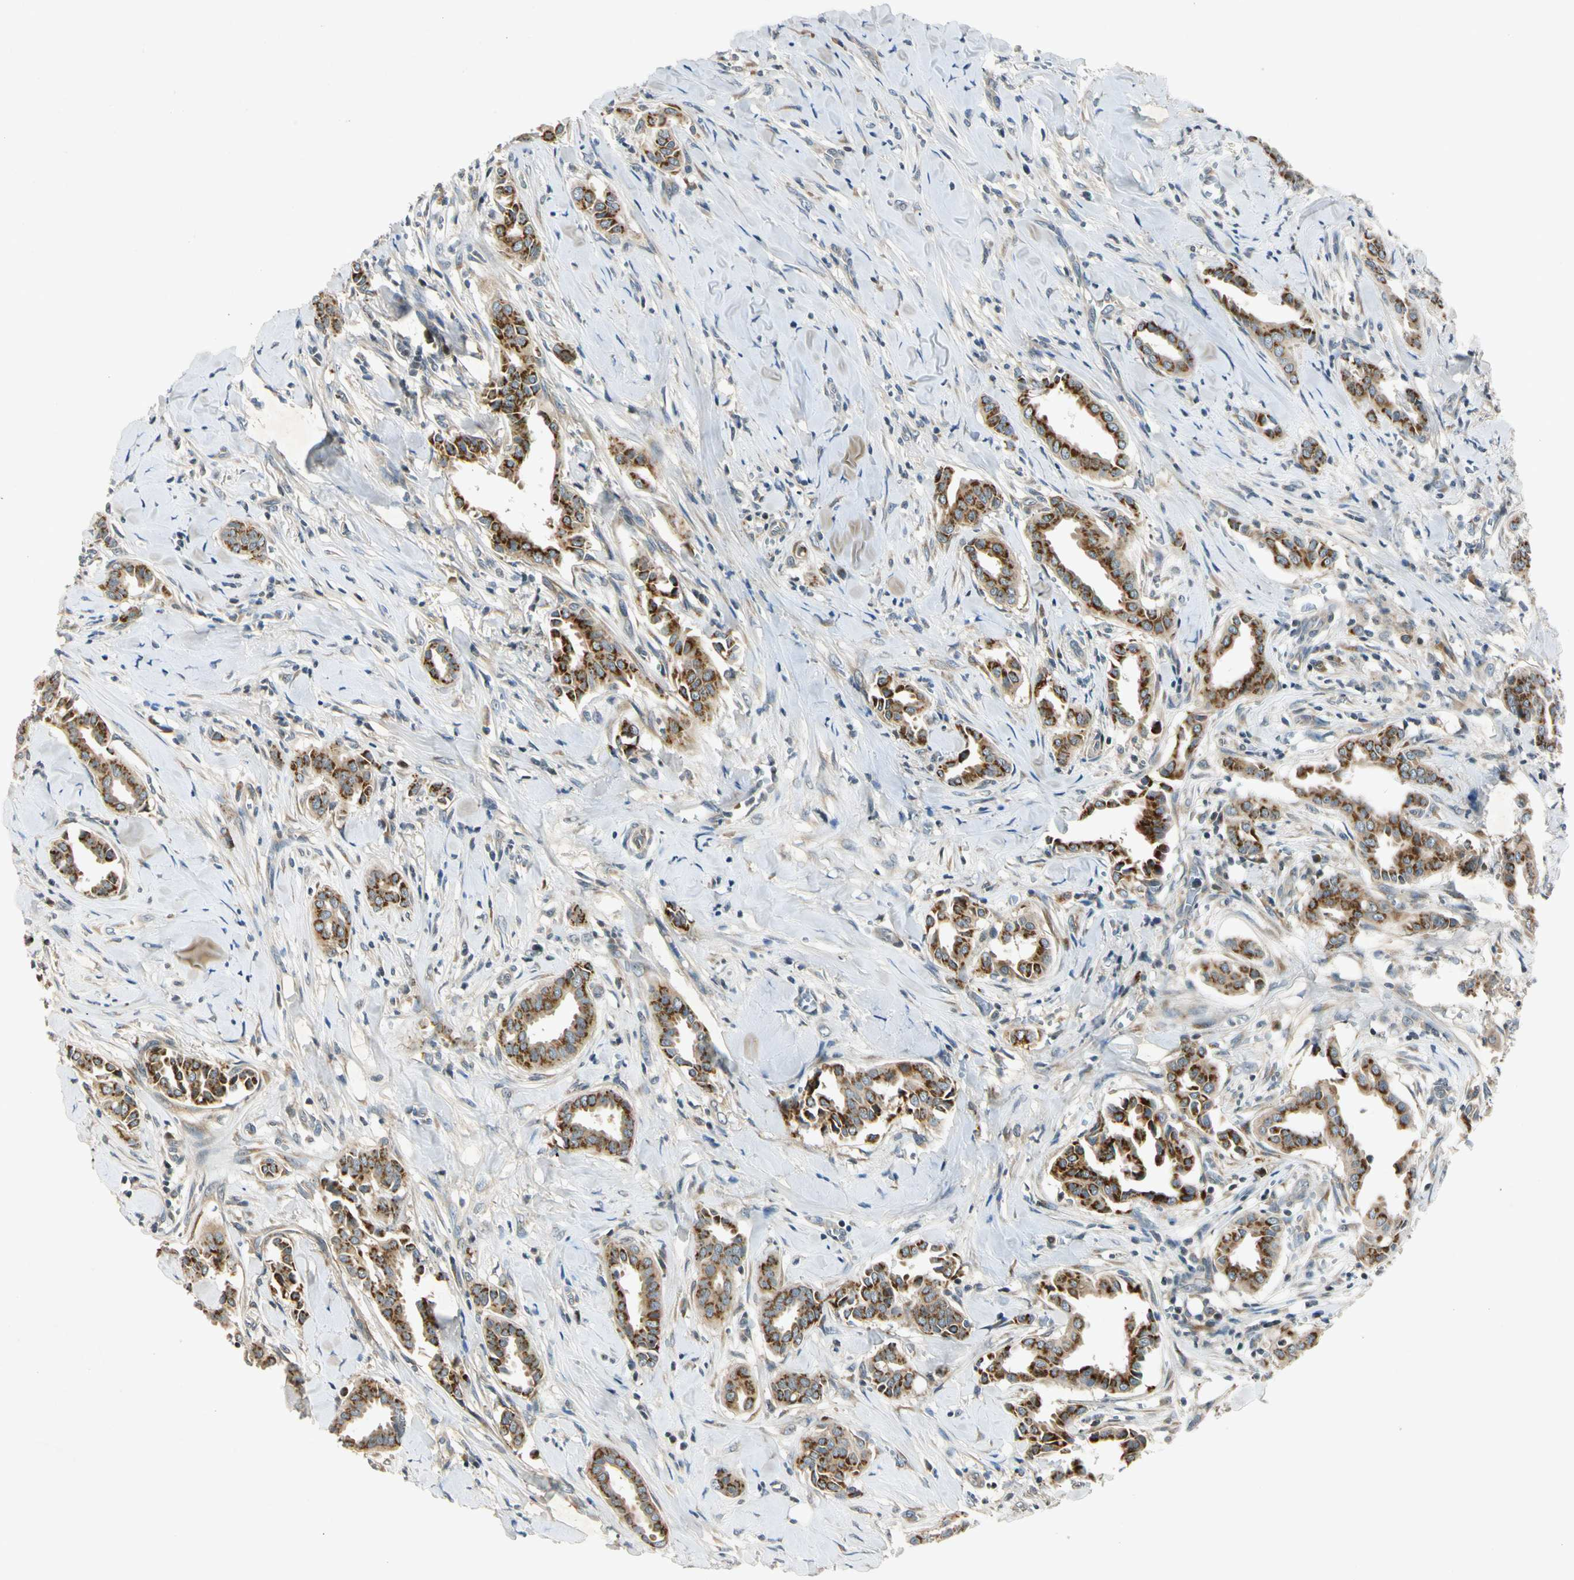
{"staining": {"intensity": "strong", "quantity": ">75%", "location": "cytoplasmic/membranous"}, "tissue": "head and neck cancer", "cell_type": "Tumor cells", "image_type": "cancer", "snomed": [{"axis": "morphology", "description": "Adenocarcinoma, NOS"}, {"axis": "topography", "description": "Salivary gland"}, {"axis": "topography", "description": "Head-Neck"}], "caption": "Tumor cells exhibit strong cytoplasmic/membranous positivity in approximately >75% of cells in head and neck cancer.", "gene": "RPS6KB2", "patient": {"sex": "female", "age": 59}}